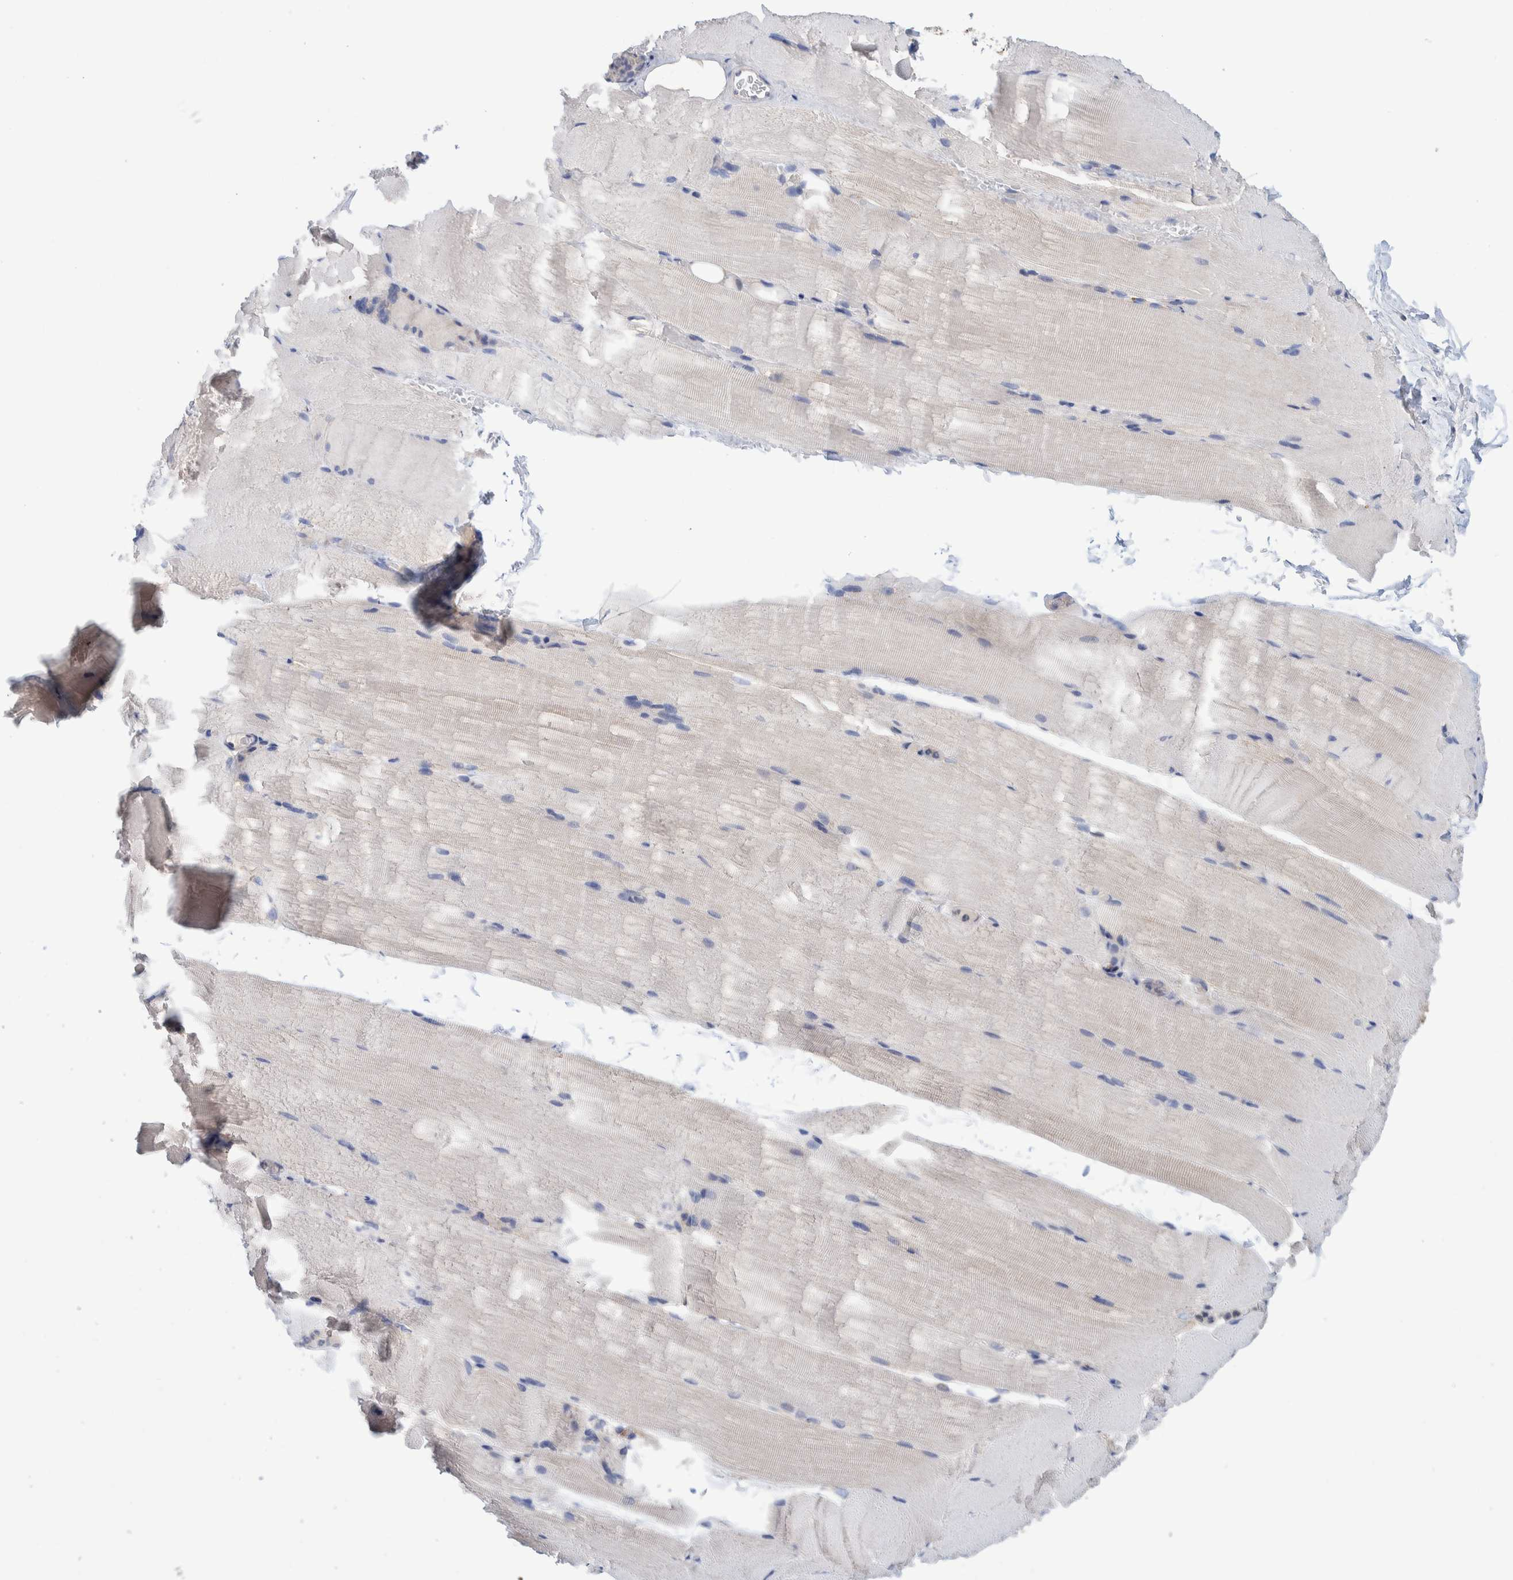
{"staining": {"intensity": "weak", "quantity": ">75%", "location": "cytoplasmic/membranous"}, "tissue": "skeletal muscle", "cell_type": "Myocytes", "image_type": "normal", "snomed": [{"axis": "morphology", "description": "Normal tissue, NOS"}, {"axis": "topography", "description": "Skeletal muscle"}, {"axis": "topography", "description": "Parathyroid gland"}], "caption": "The image demonstrates immunohistochemical staining of normal skeletal muscle. There is weak cytoplasmic/membranous positivity is appreciated in approximately >75% of myocytes.", "gene": "PFAS", "patient": {"sex": "female", "age": 37}}